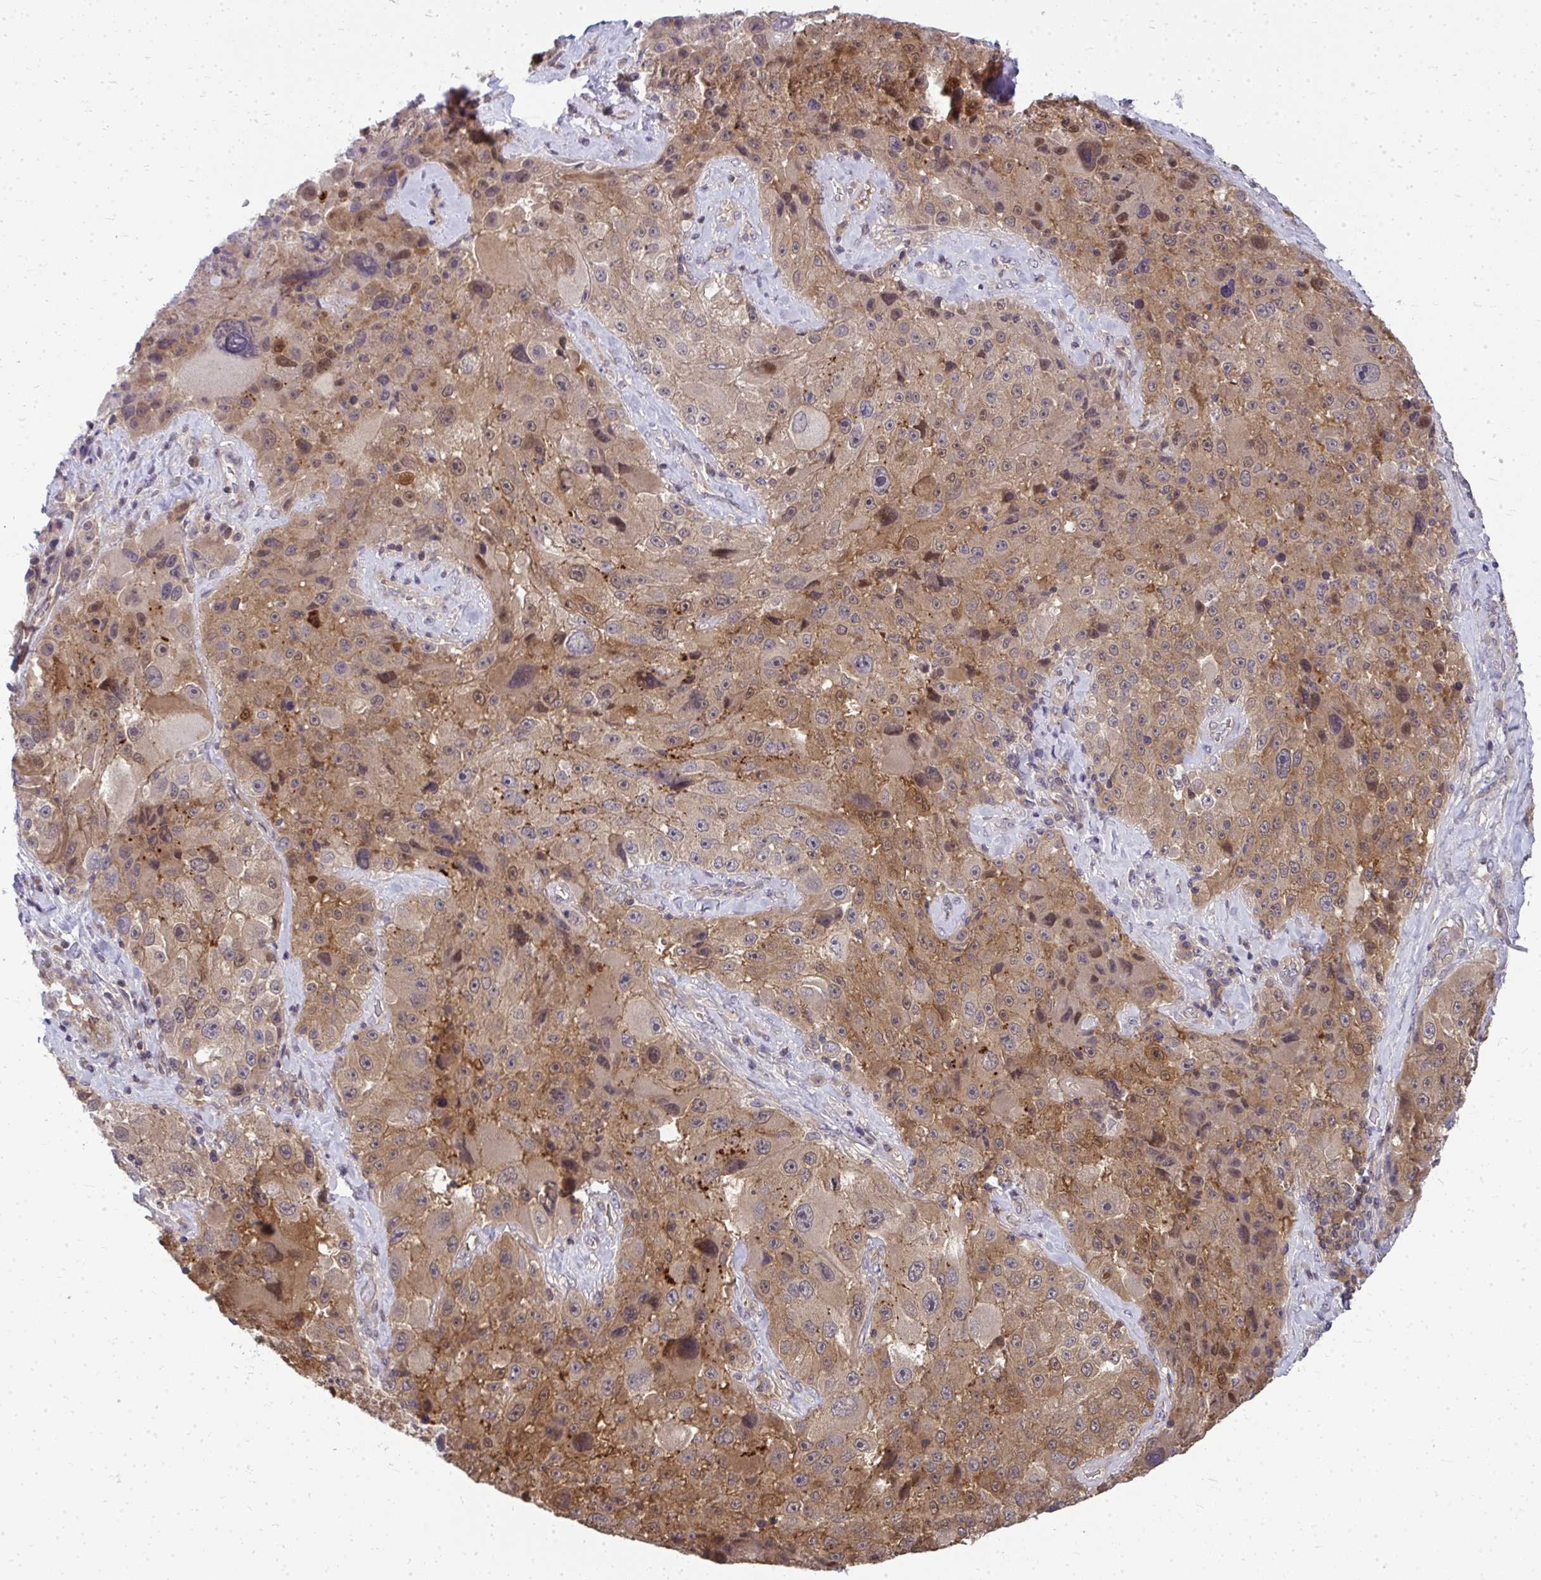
{"staining": {"intensity": "moderate", "quantity": ">75%", "location": "cytoplasmic/membranous"}, "tissue": "melanoma", "cell_type": "Tumor cells", "image_type": "cancer", "snomed": [{"axis": "morphology", "description": "Malignant melanoma, Metastatic site"}, {"axis": "topography", "description": "Lymph node"}], "caption": "A brown stain labels moderate cytoplasmic/membranous positivity of a protein in melanoma tumor cells.", "gene": "HDHD2", "patient": {"sex": "male", "age": 62}}